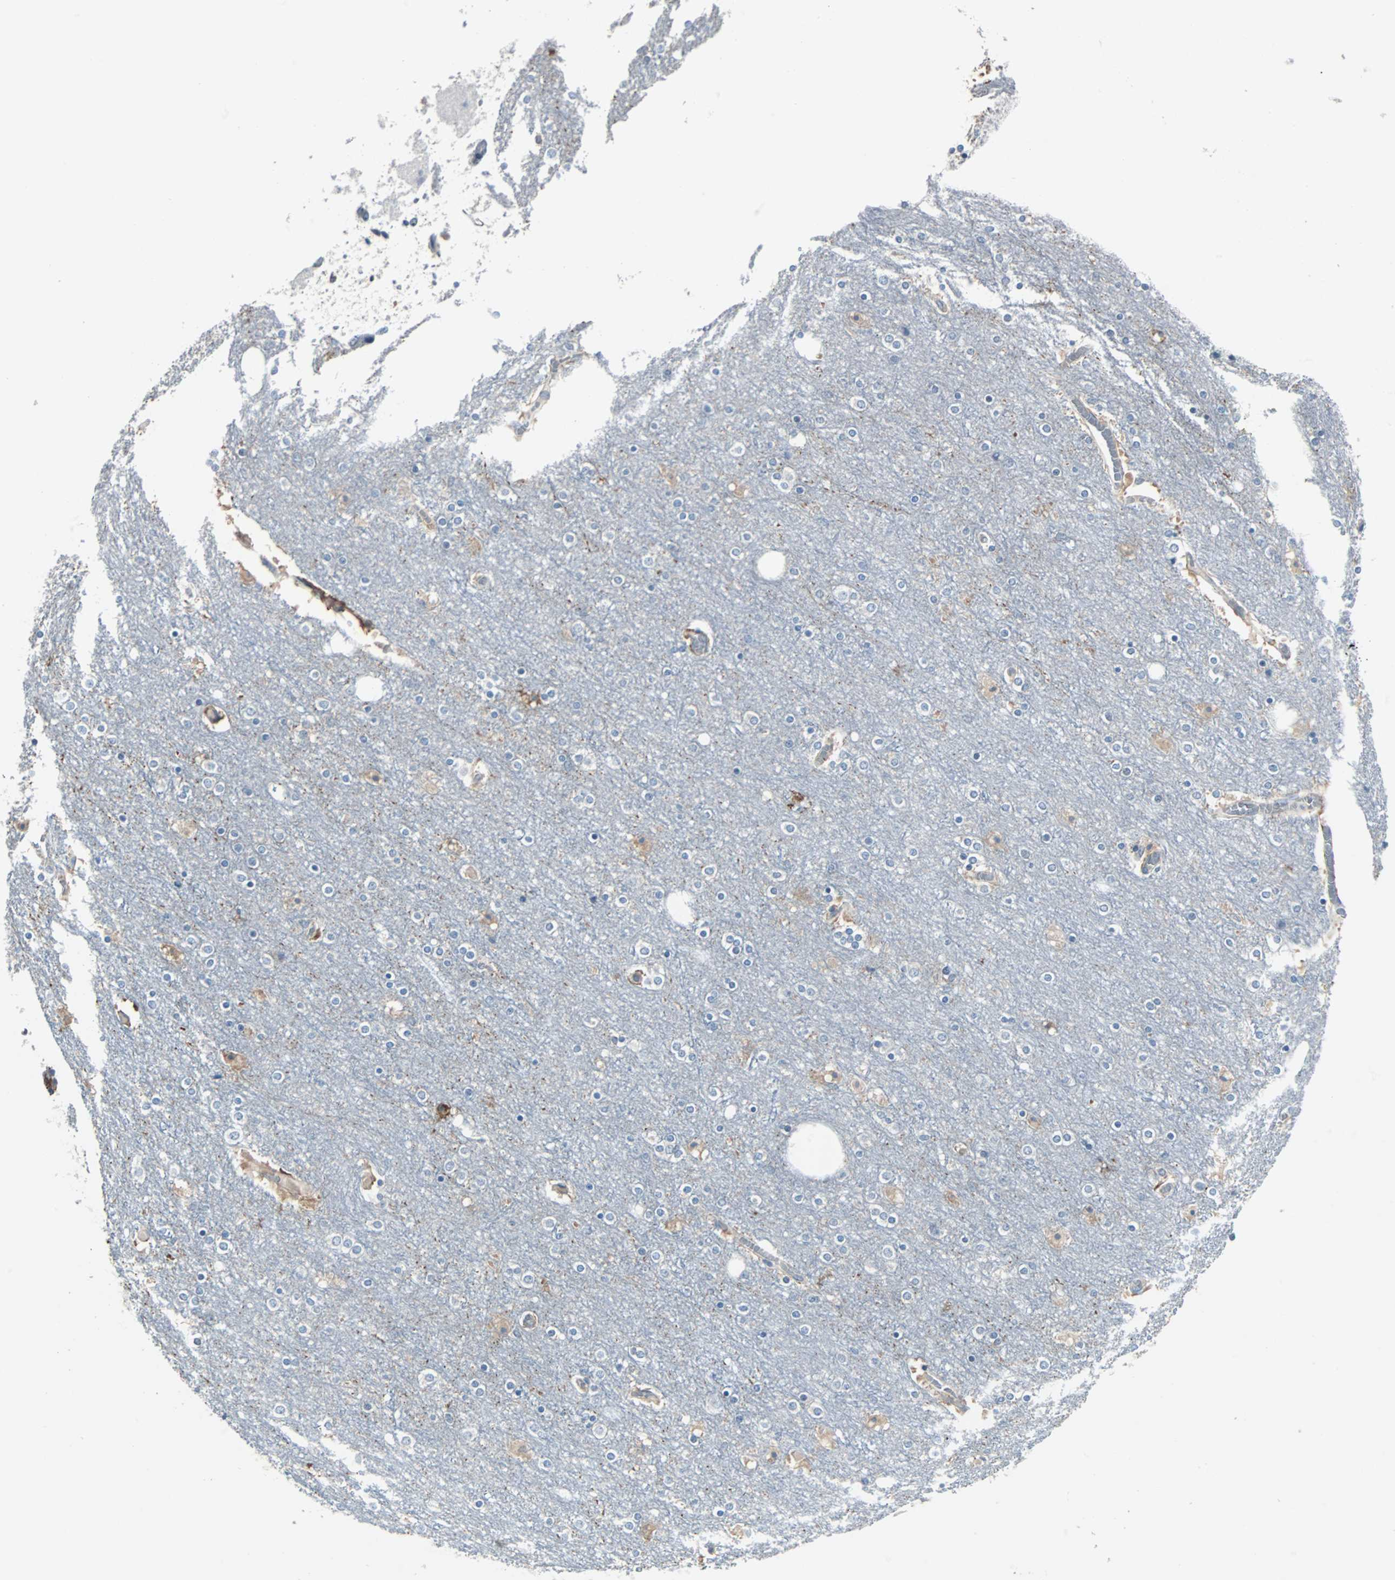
{"staining": {"intensity": "weak", "quantity": "25%-75%", "location": "cytoplasmic/membranous"}, "tissue": "cerebral cortex", "cell_type": "Endothelial cells", "image_type": "normal", "snomed": [{"axis": "morphology", "description": "Normal tissue, NOS"}, {"axis": "topography", "description": "Cerebral cortex"}], "caption": "DAB immunohistochemical staining of benign cerebral cortex displays weak cytoplasmic/membranous protein staining in about 25%-75% of endothelial cells. Immunohistochemistry (ihc) stains the protein in brown and the nuclei are stained blue.", "gene": "SWAP70", "patient": {"sex": "female", "age": 54}}